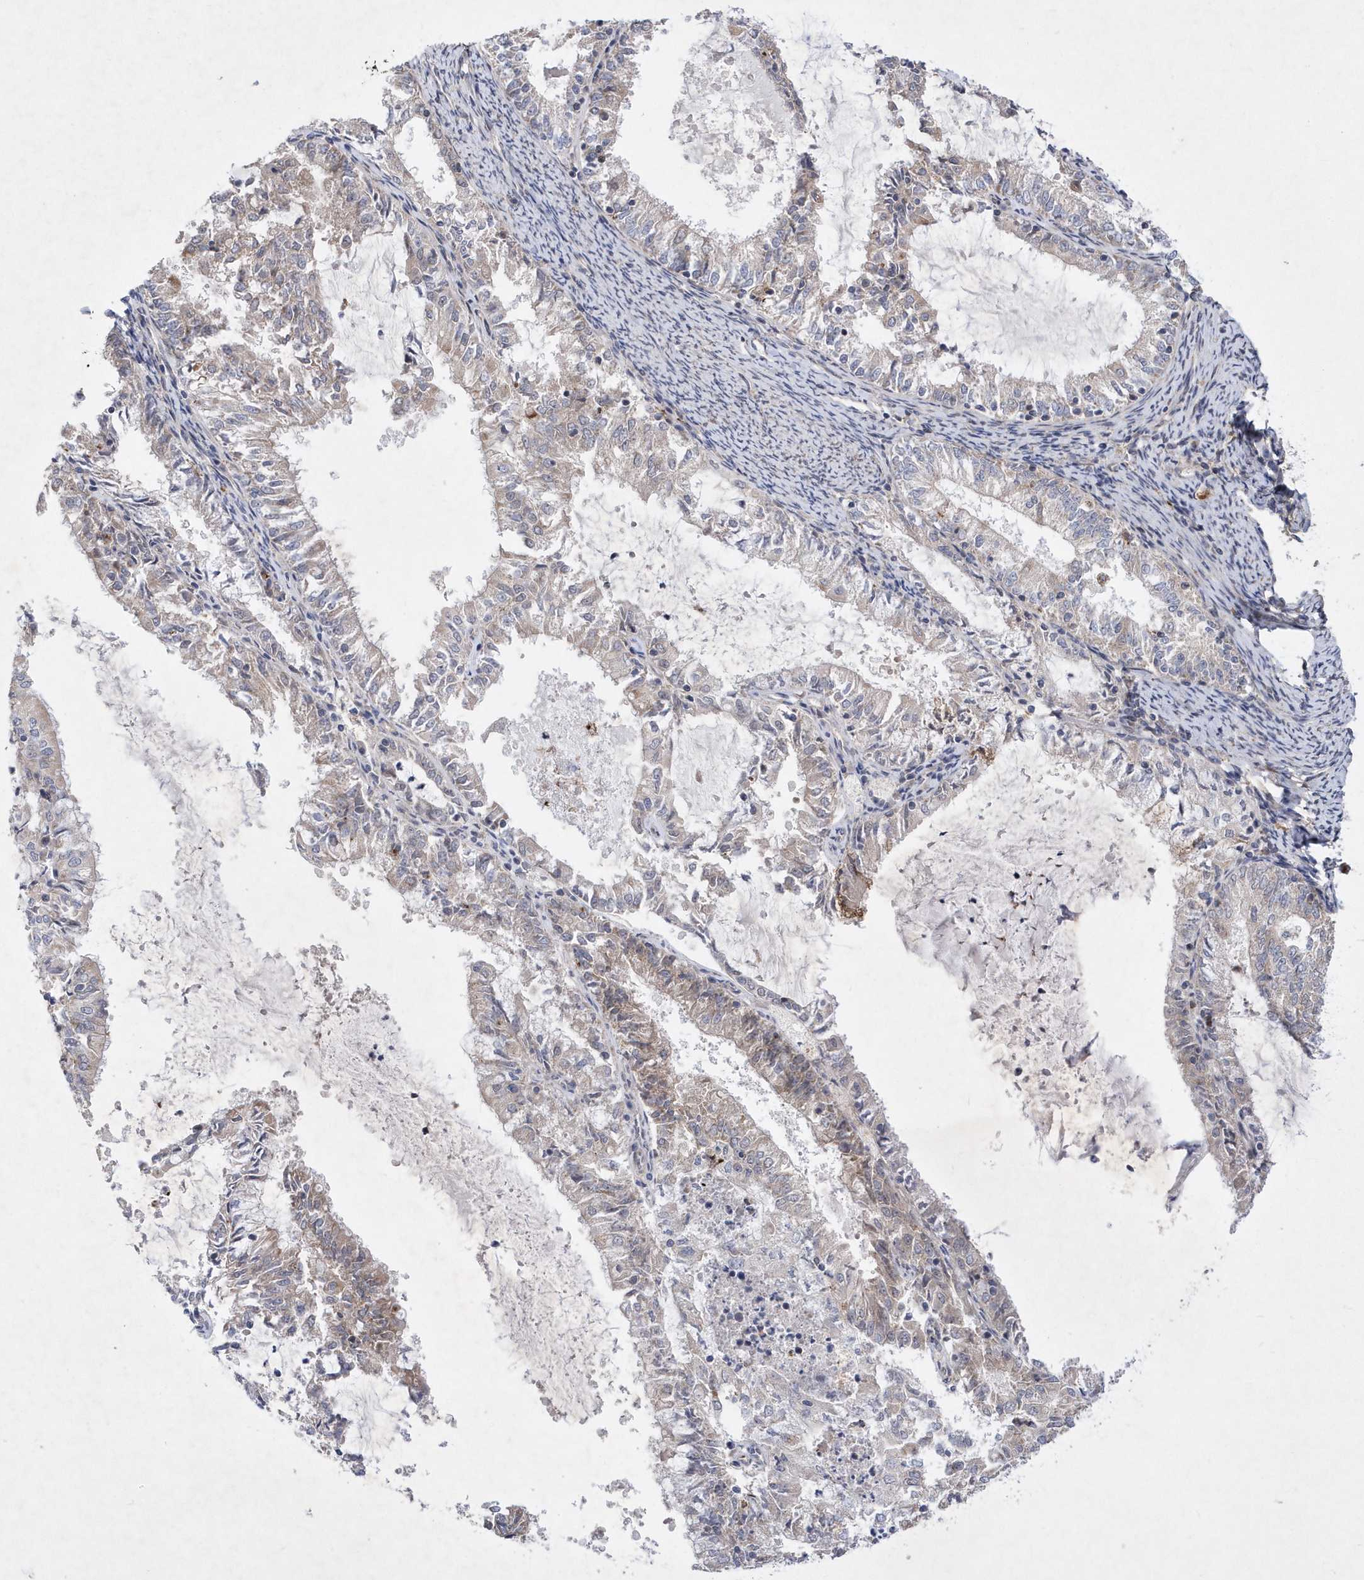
{"staining": {"intensity": "weak", "quantity": "<25%", "location": "cytoplasmic/membranous"}, "tissue": "endometrial cancer", "cell_type": "Tumor cells", "image_type": "cancer", "snomed": [{"axis": "morphology", "description": "Adenocarcinoma, NOS"}, {"axis": "topography", "description": "Endometrium"}], "caption": "Immunohistochemical staining of human endometrial cancer reveals no significant positivity in tumor cells.", "gene": "LONRF2", "patient": {"sex": "female", "age": 57}}